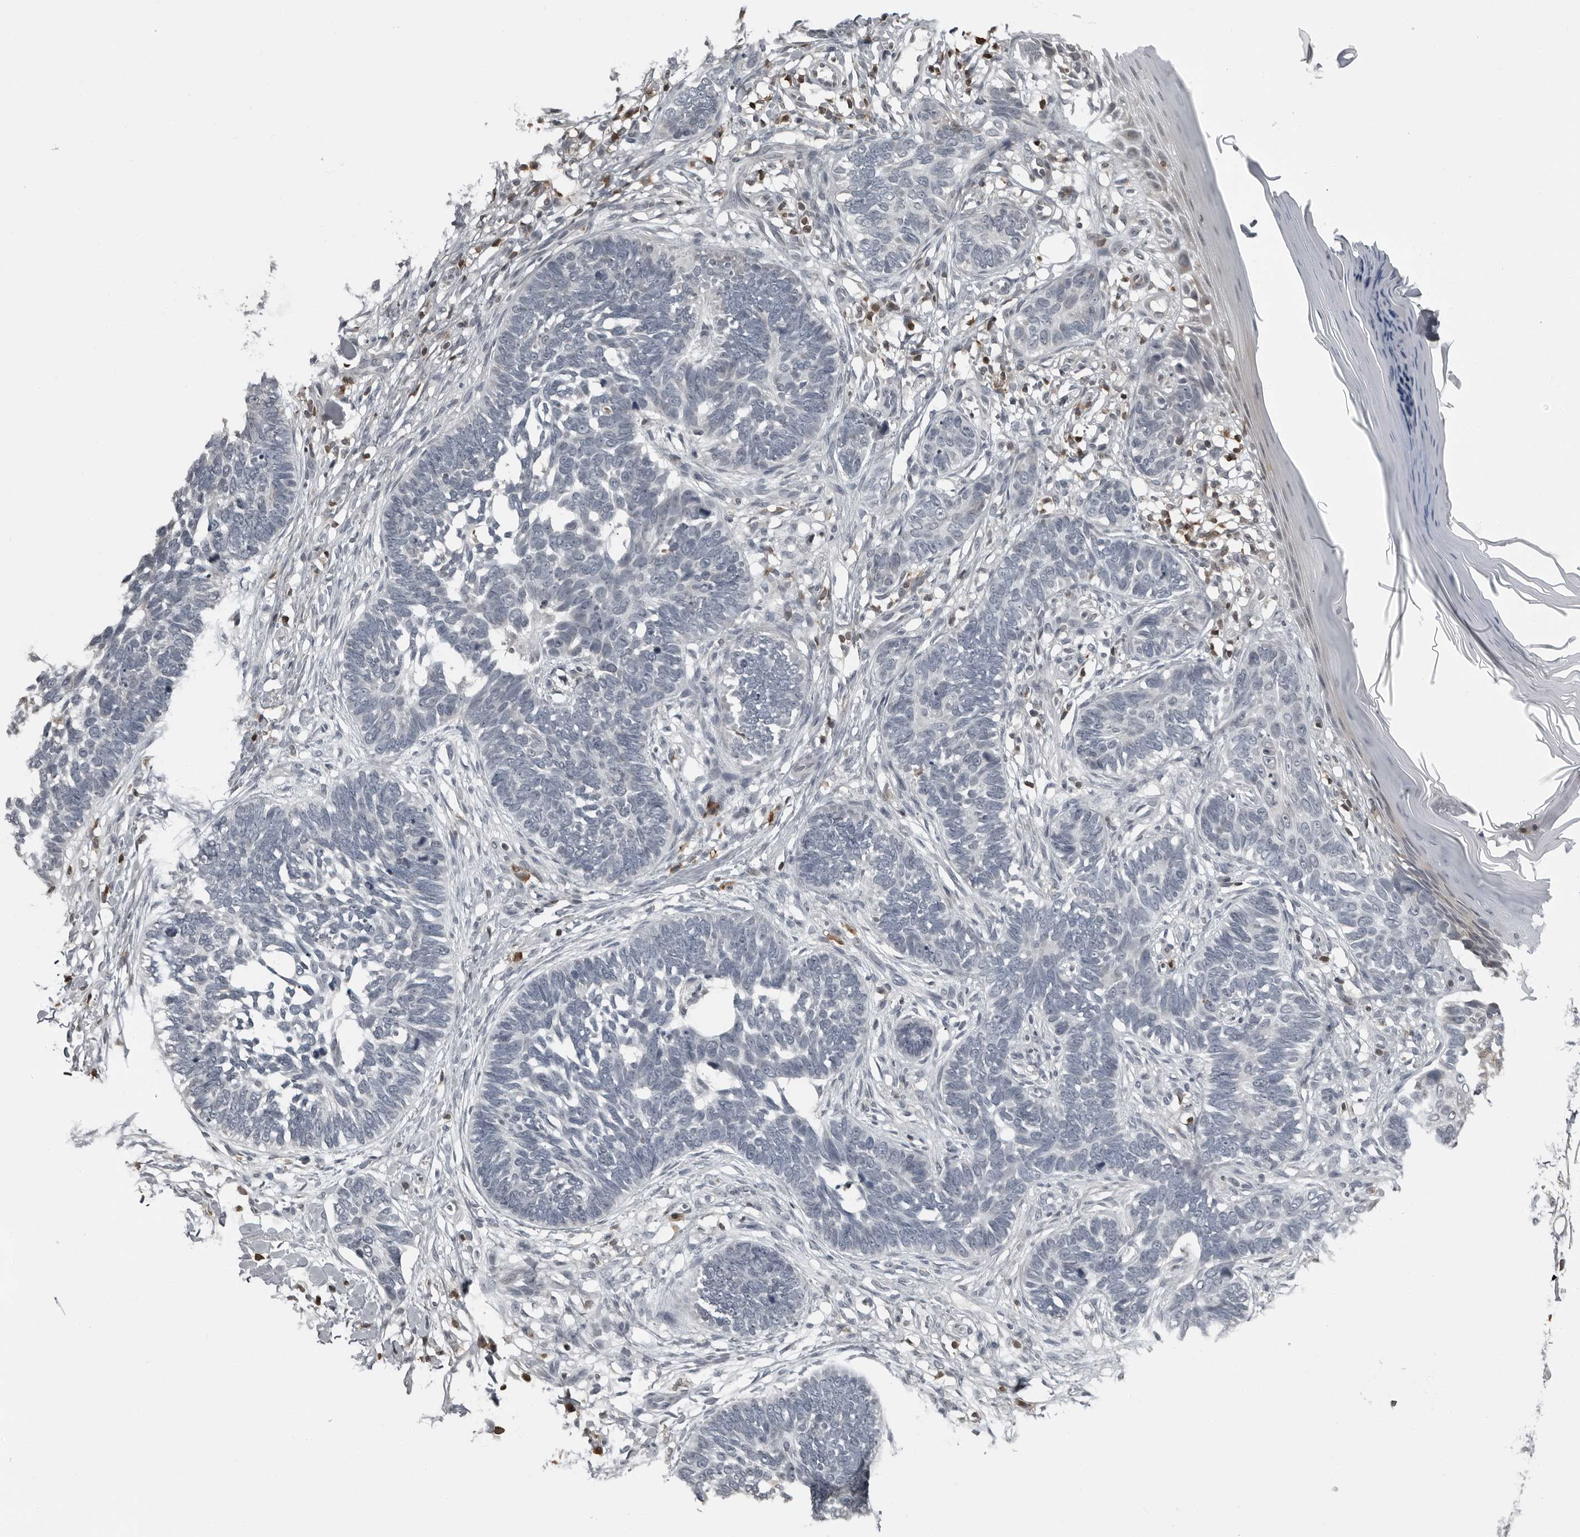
{"staining": {"intensity": "negative", "quantity": "none", "location": "none"}, "tissue": "skin cancer", "cell_type": "Tumor cells", "image_type": "cancer", "snomed": [{"axis": "morphology", "description": "Normal tissue, NOS"}, {"axis": "morphology", "description": "Basal cell carcinoma"}, {"axis": "topography", "description": "Skin"}], "caption": "Immunohistochemistry of skin basal cell carcinoma reveals no positivity in tumor cells.", "gene": "RTCA", "patient": {"sex": "male", "age": 77}}